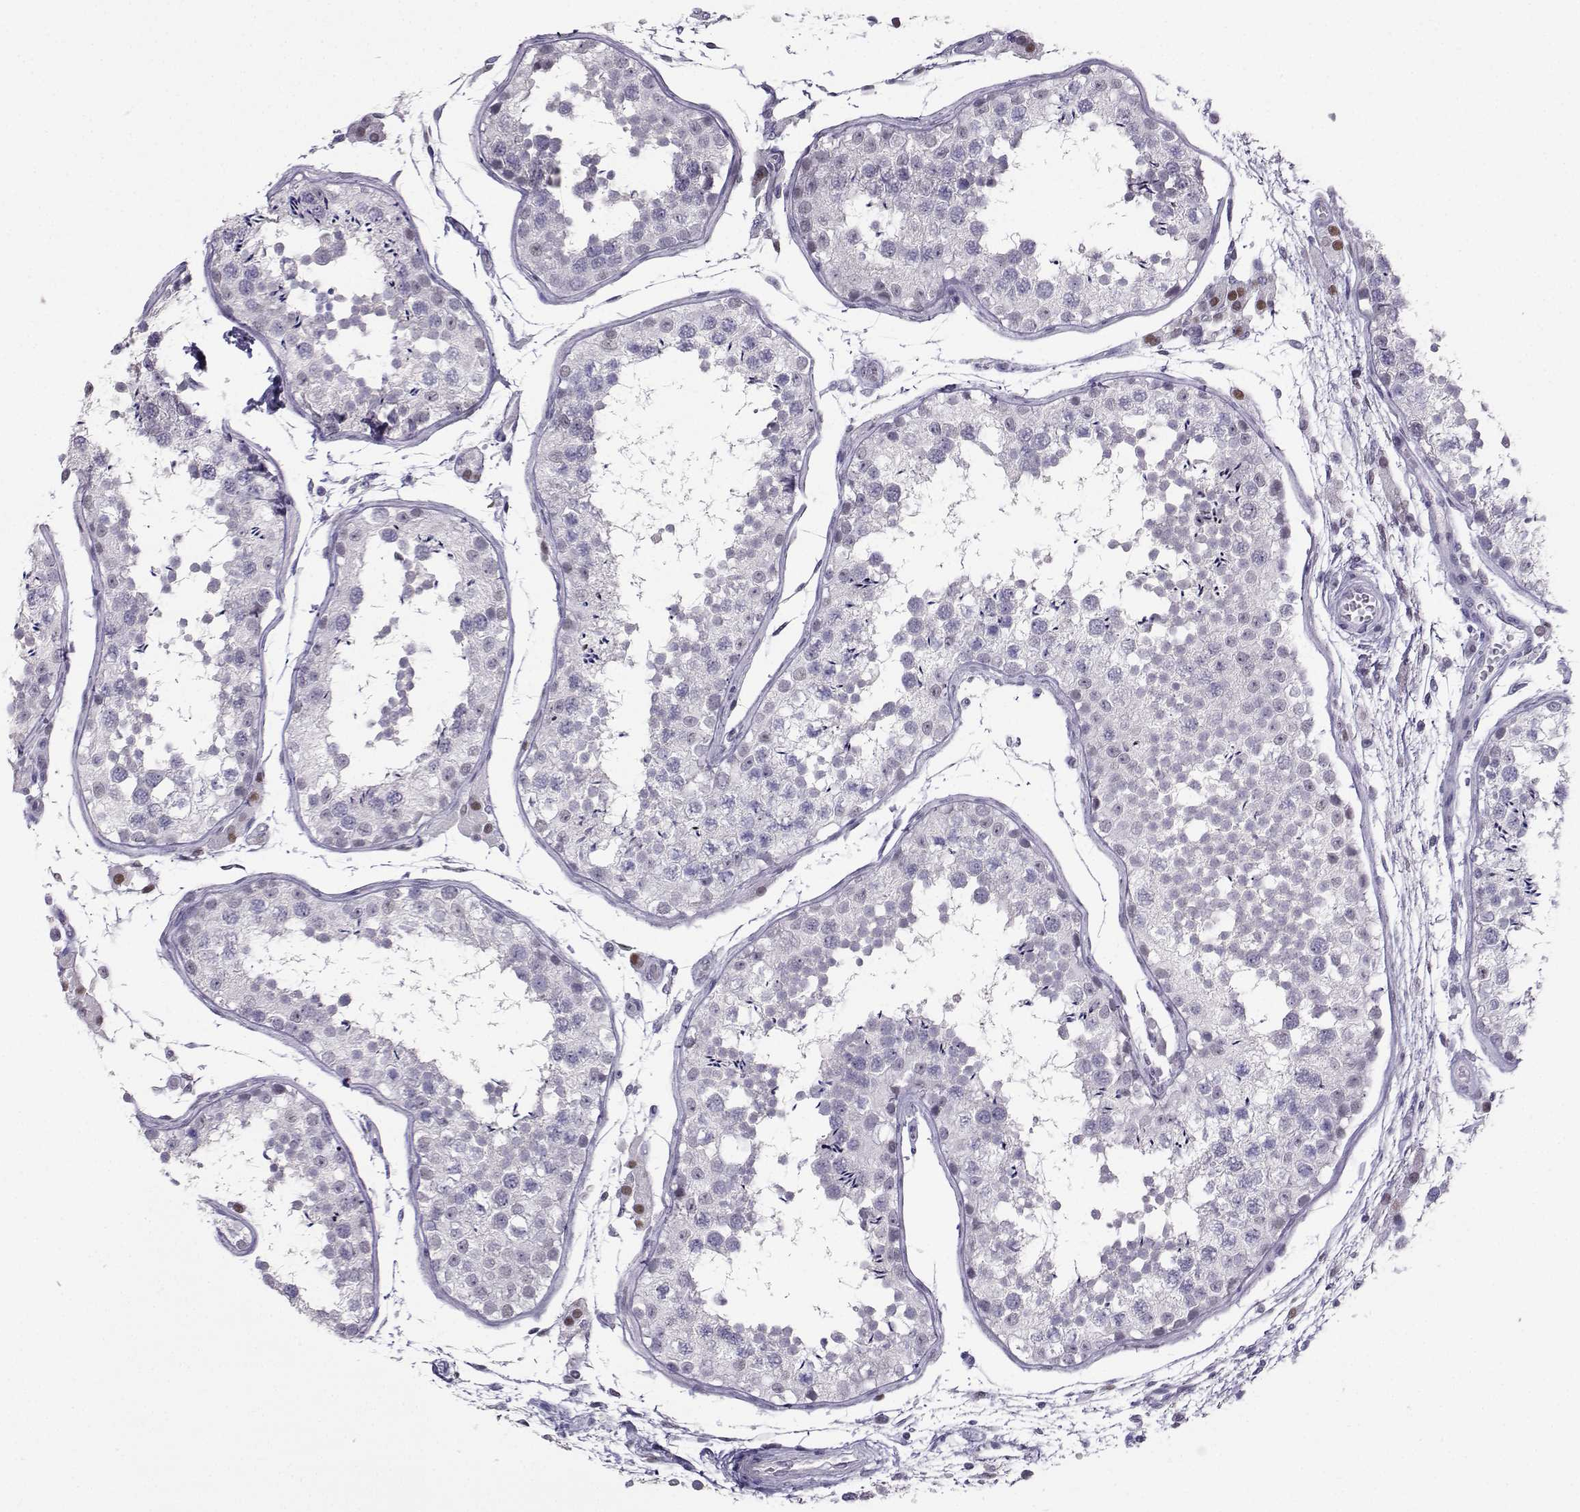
{"staining": {"intensity": "negative", "quantity": "none", "location": "none"}, "tissue": "testis", "cell_type": "Cells in seminiferous ducts", "image_type": "normal", "snomed": [{"axis": "morphology", "description": "Normal tissue, NOS"}, {"axis": "topography", "description": "Testis"}], "caption": "Human testis stained for a protein using immunohistochemistry demonstrates no positivity in cells in seminiferous ducts.", "gene": "TEDC2", "patient": {"sex": "male", "age": 29}}